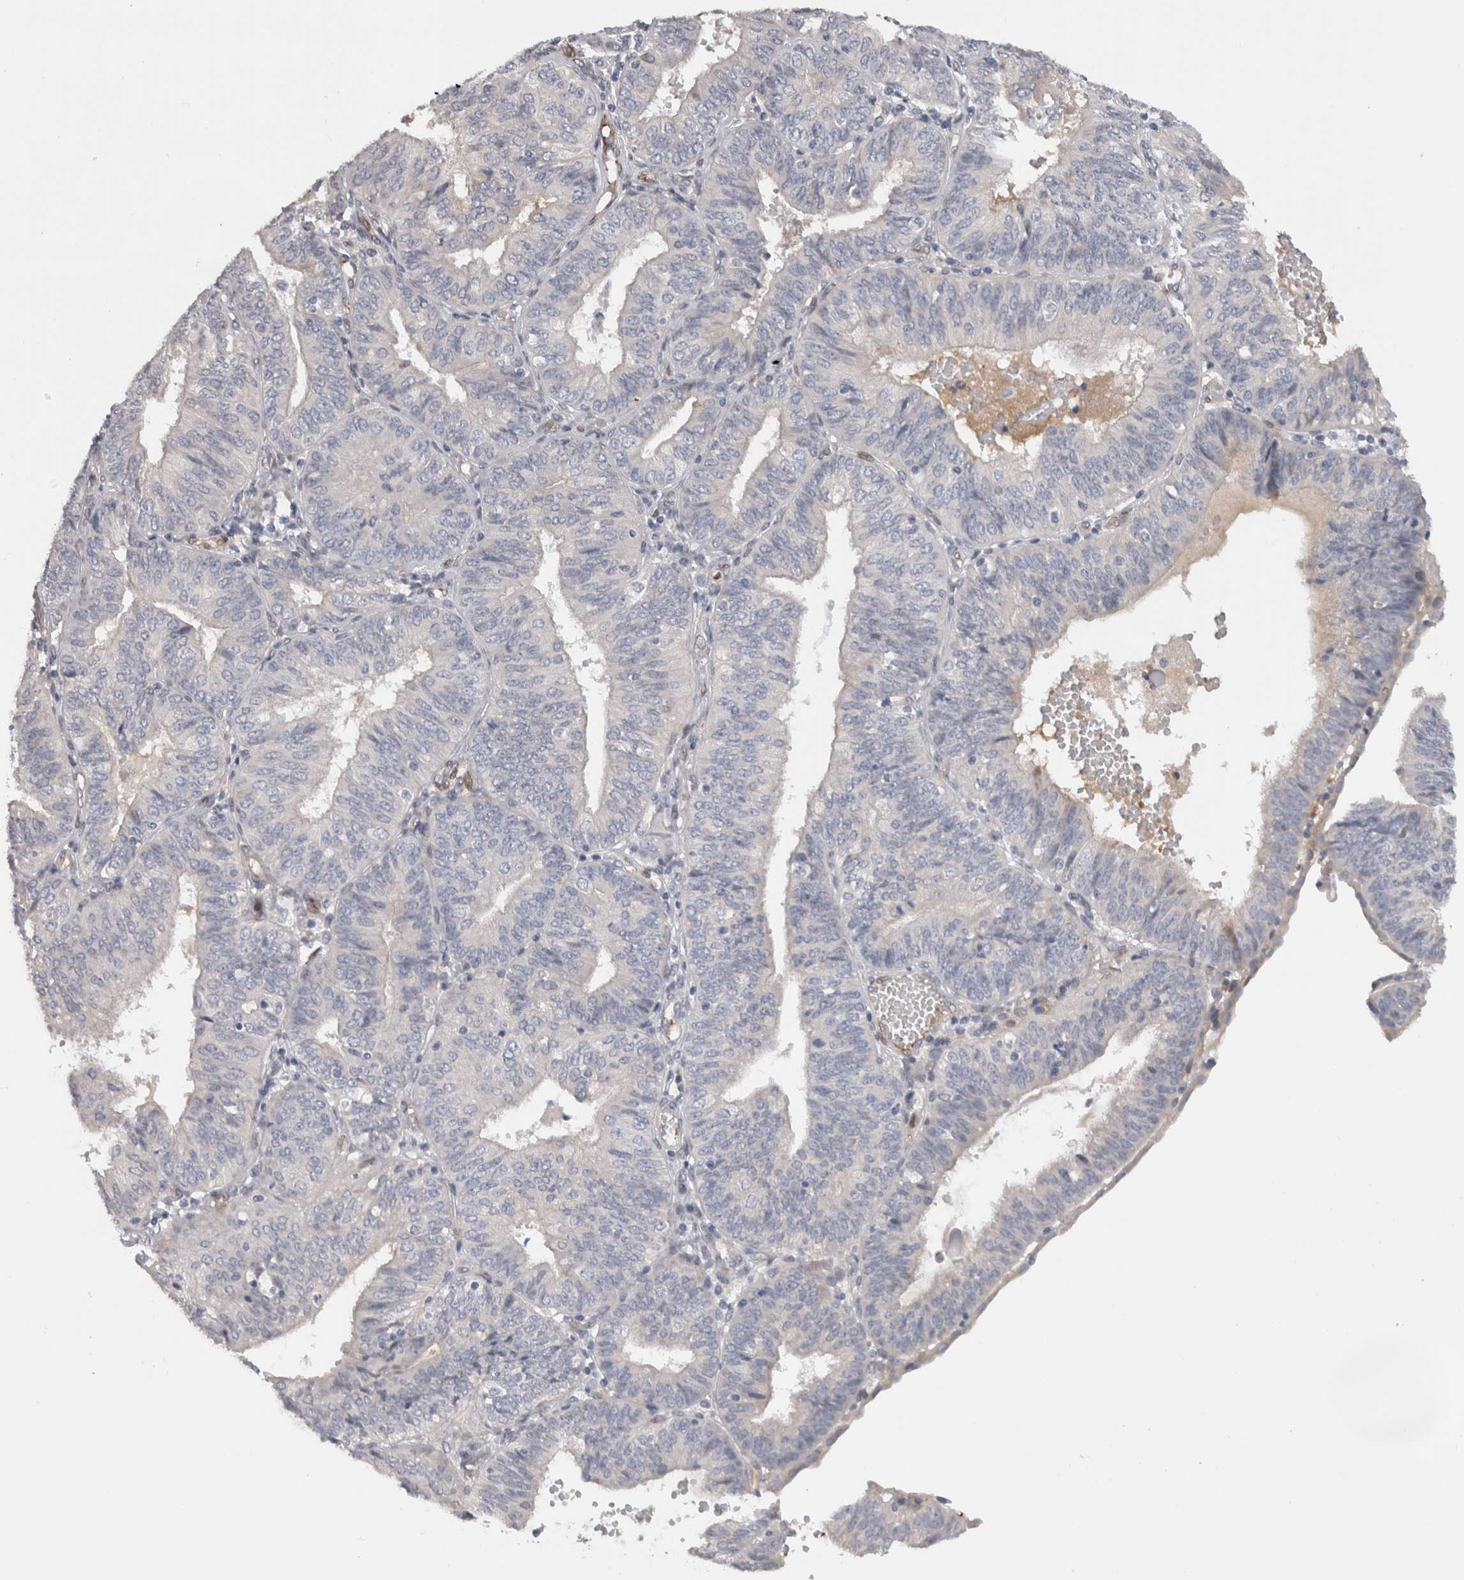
{"staining": {"intensity": "negative", "quantity": "none", "location": "none"}, "tissue": "endometrial cancer", "cell_type": "Tumor cells", "image_type": "cancer", "snomed": [{"axis": "morphology", "description": "Adenocarcinoma, NOS"}, {"axis": "topography", "description": "Endometrium"}], "caption": "This is a micrograph of immunohistochemistry staining of adenocarcinoma (endometrial), which shows no positivity in tumor cells.", "gene": "DMTN", "patient": {"sex": "female", "age": 58}}